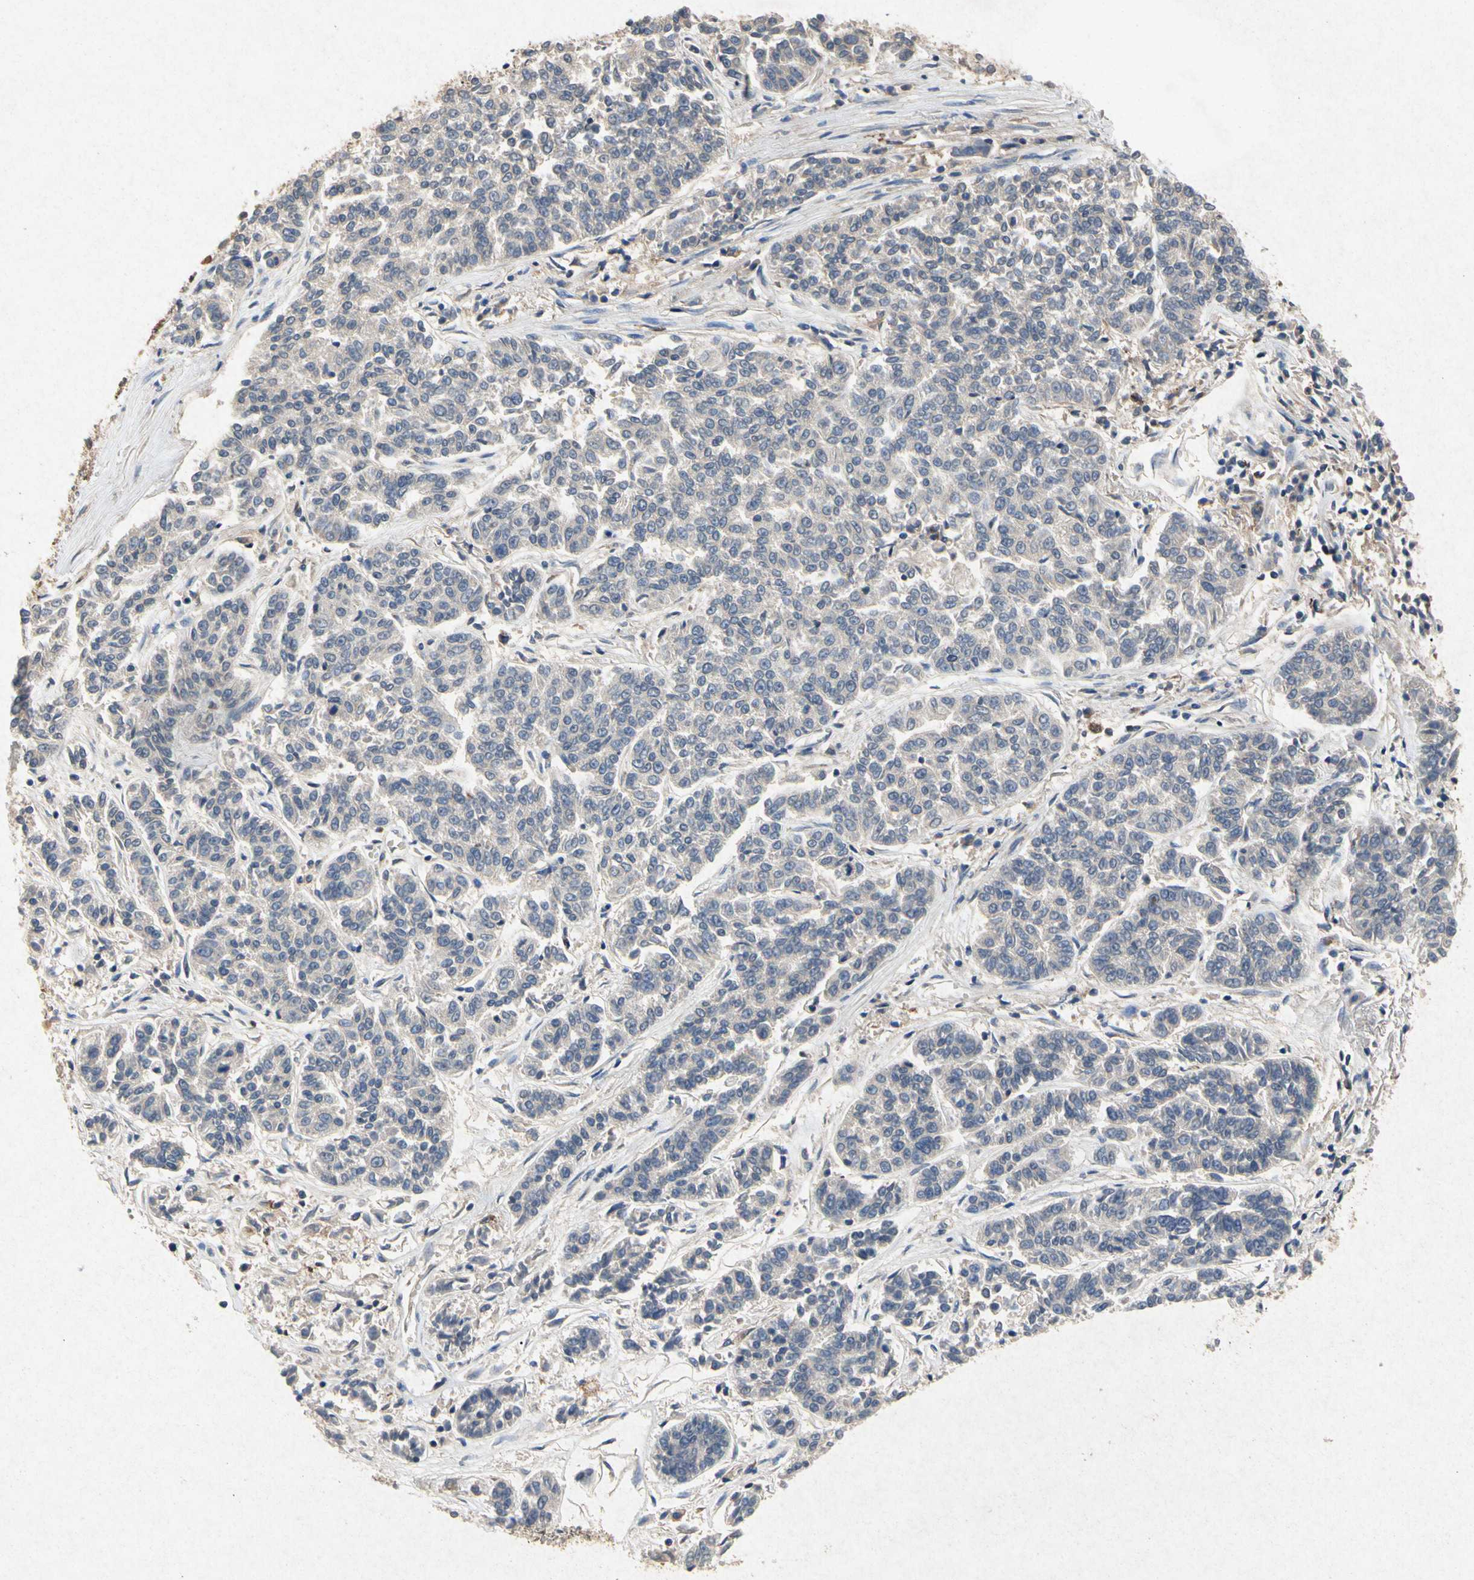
{"staining": {"intensity": "weak", "quantity": ">75%", "location": "cytoplasmic/membranous"}, "tissue": "lung cancer", "cell_type": "Tumor cells", "image_type": "cancer", "snomed": [{"axis": "morphology", "description": "Adenocarcinoma, NOS"}, {"axis": "topography", "description": "Lung"}], "caption": "Immunohistochemical staining of lung cancer shows low levels of weak cytoplasmic/membranous staining in approximately >75% of tumor cells.", "gene": "RPS6KA1", "patient": {"sex": "male", "age": 84}}